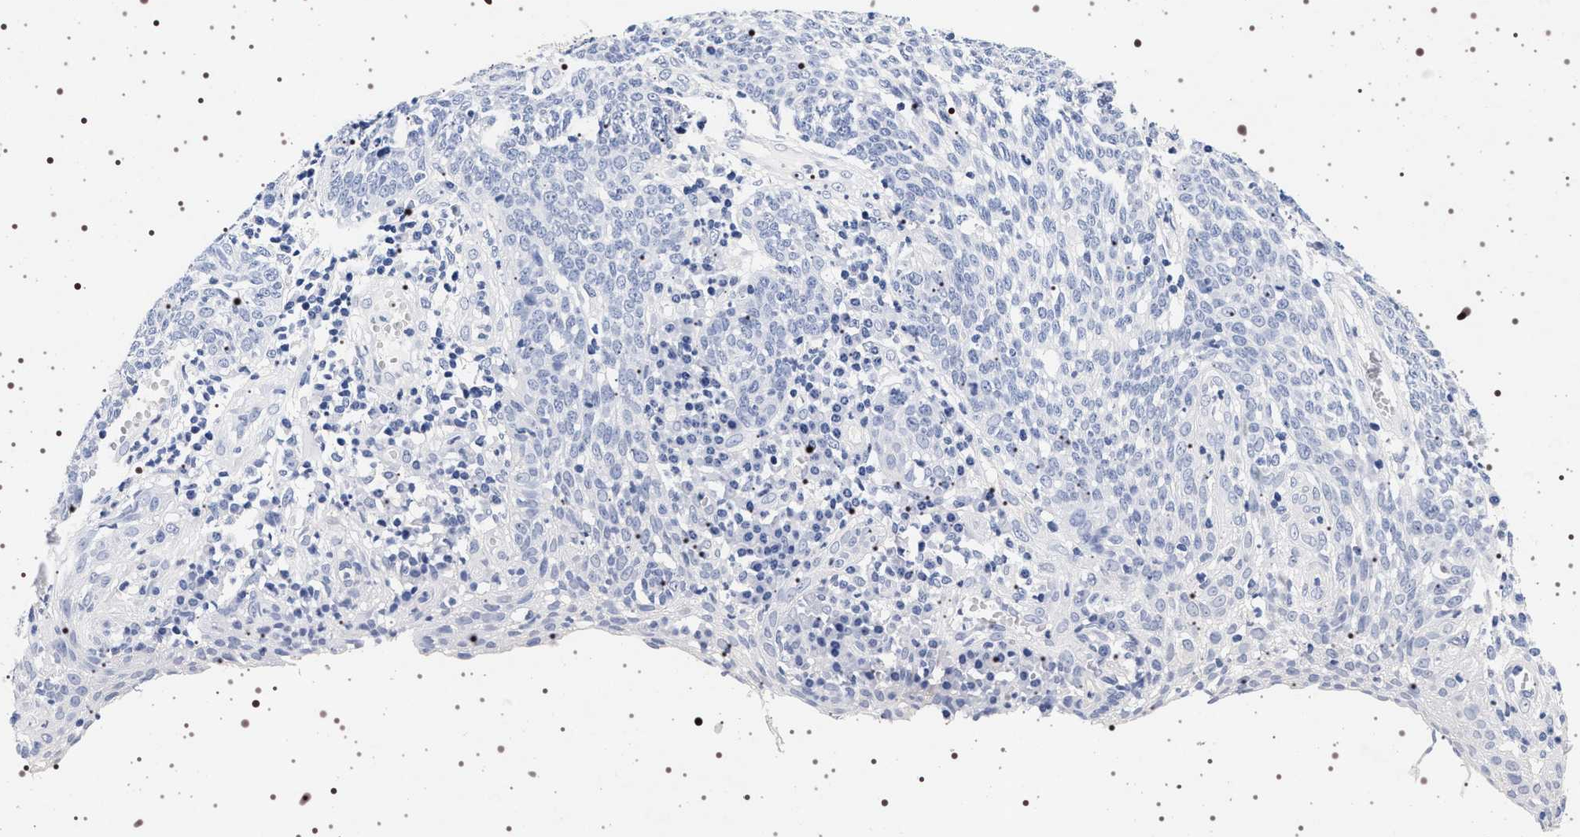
{"staining": {"intensity": "negative", "quantity": "none", "location": "none"}, "tissue": "cervical cancer", "cell_type": "Tumor cells", "image_type": "cancer", "snomed": [{"axis": "morphology", "description": "Squamous cell carcinoma, NOS"}, {"axis": "topography", "description": "Cervix"}], "caption": "Tumor cells show no significant protein expression in squamous cell carcinoma (cervical). (DAB (3,3'-diaminobenzidine) immunohistochemistry visualized using brightfield microscopy, high magnification).", "gene": "SYN1", "patient": {"sex": "female", "age": 34}}